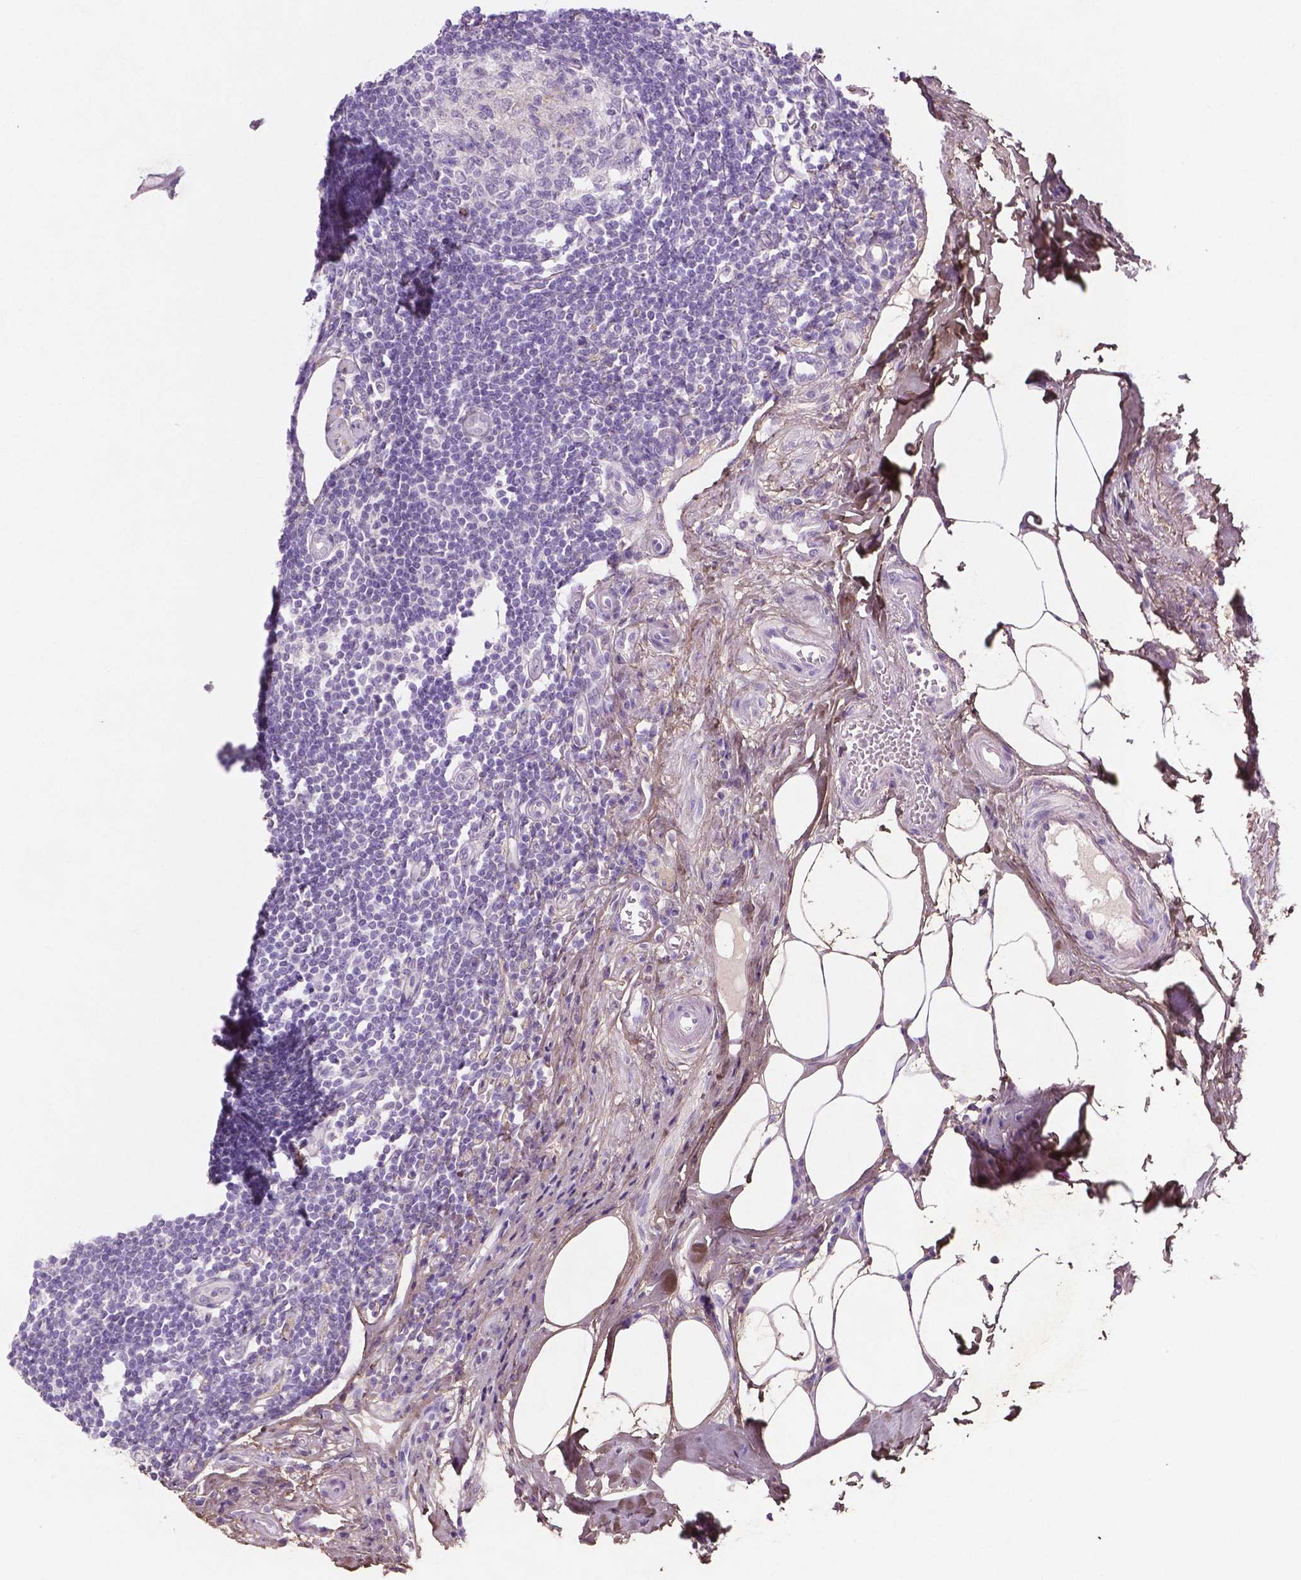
{"staining": {"intensity": "negative", "quantity": "none", "location": "none"}, "tissue": "appendix", "cell_type": "Glandular cells", "image_type": "normal", "snomed": [{"axis": "morphology", "description": "Normal tissue, NOS"}, {"axis": "topography", "description": "Appendix"}], "caption": "Immunohistochemistry of unremarkable human appendix shows no positivity in glandular cells.", "gene": "DLG2", "patient": {"sex": "female", "age": 57}}